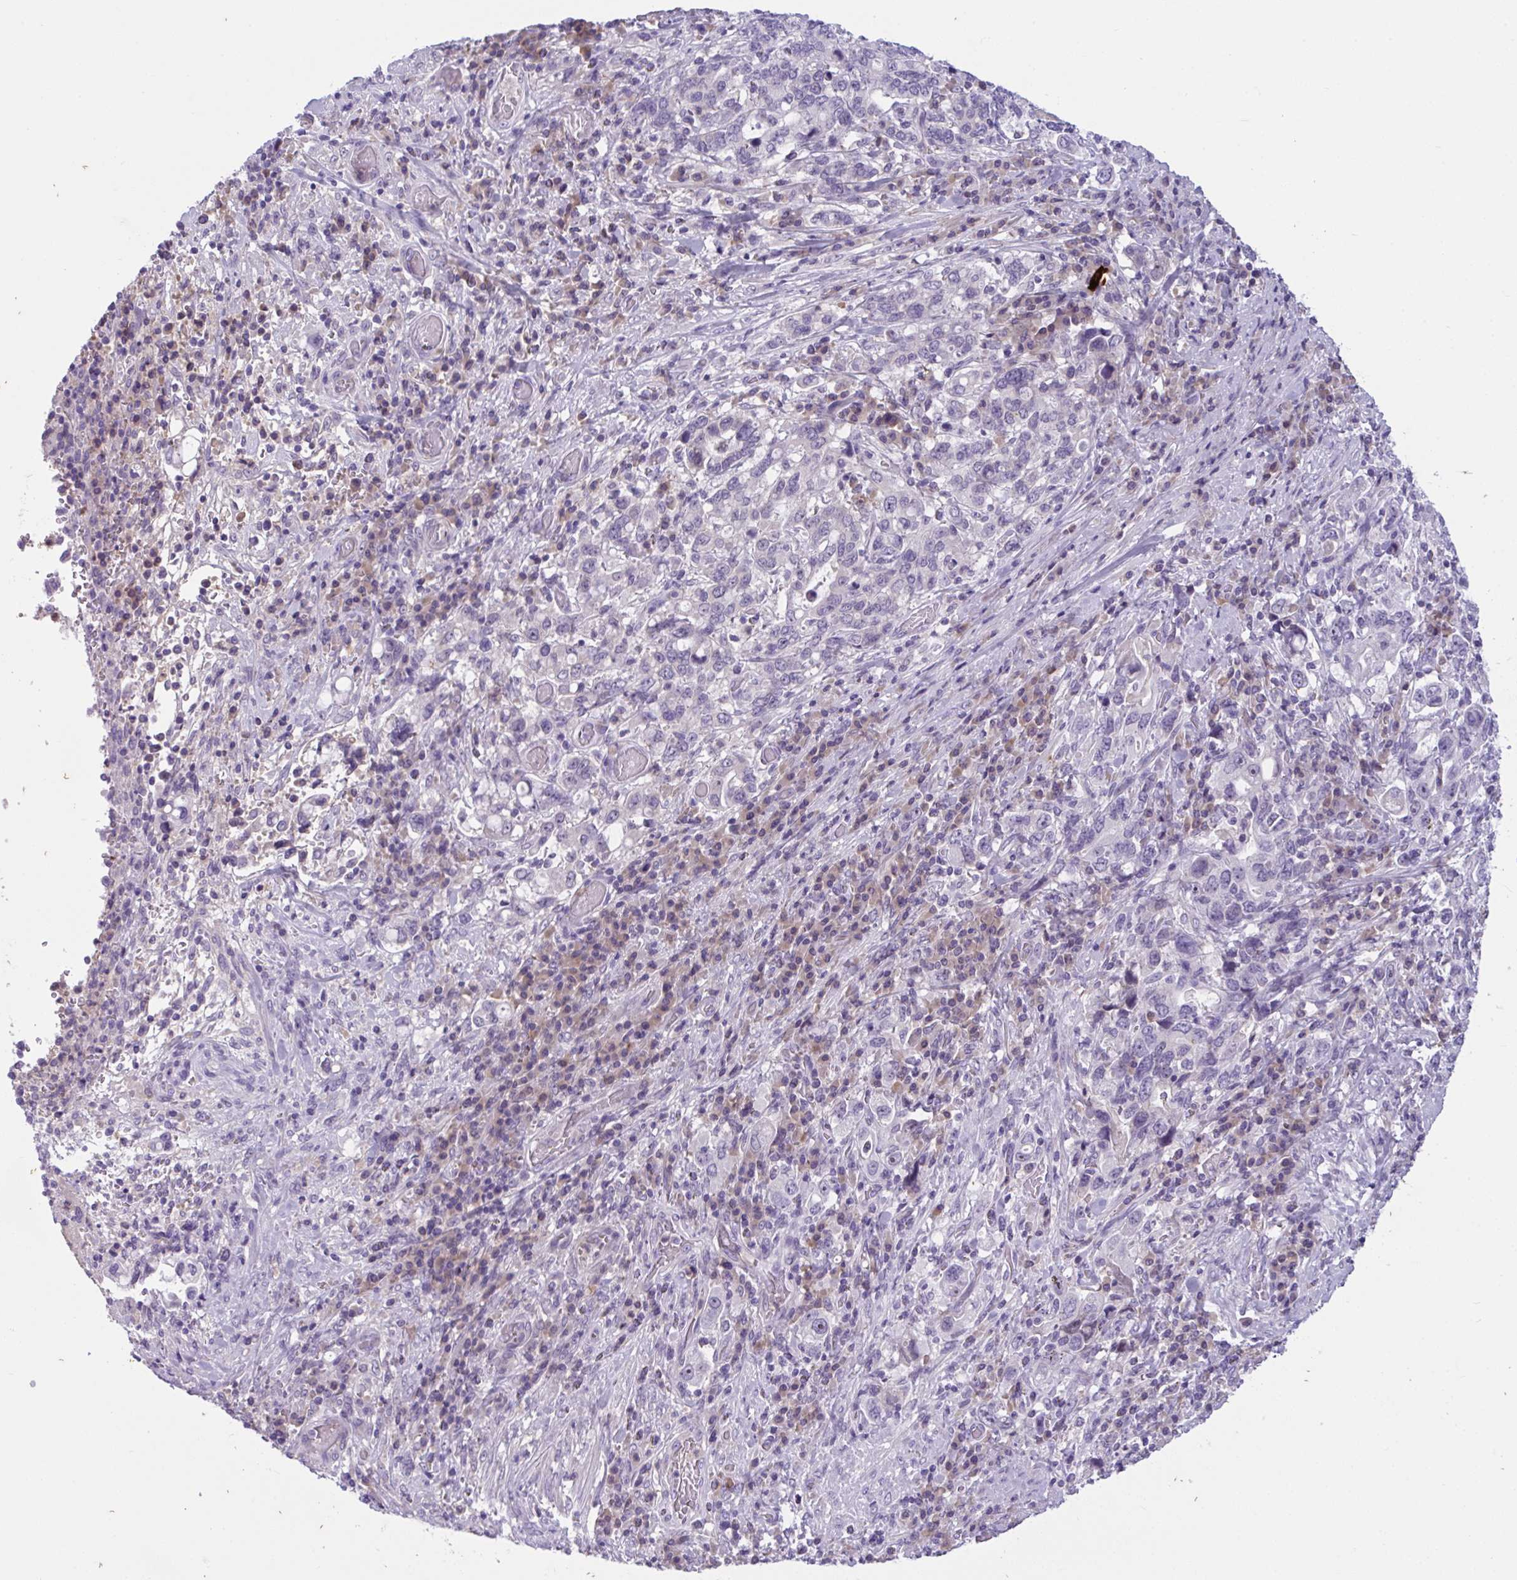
{"staining": {"intensity": "negative", "quantity": "none", "location": "none"}, "tissue": "stomach cancer", "cell_type": "Tumor cells", "image_type": "cancer", "snomed": [{"axis": "morphology", "description": "Adenocarcinoma, NOS"}, {"axis": "topography", "description": "Stomach, upper"}, {"axis": "topography", "description": "Stomach"}], "caption": "An immunohistochemistry (IHC) photomicrograph of stomach cancer is shown. There is no staining in tumor cells of stomach cancer.", "gene": "WNT9B", "patient": {"sex": "male", "age": 62}}